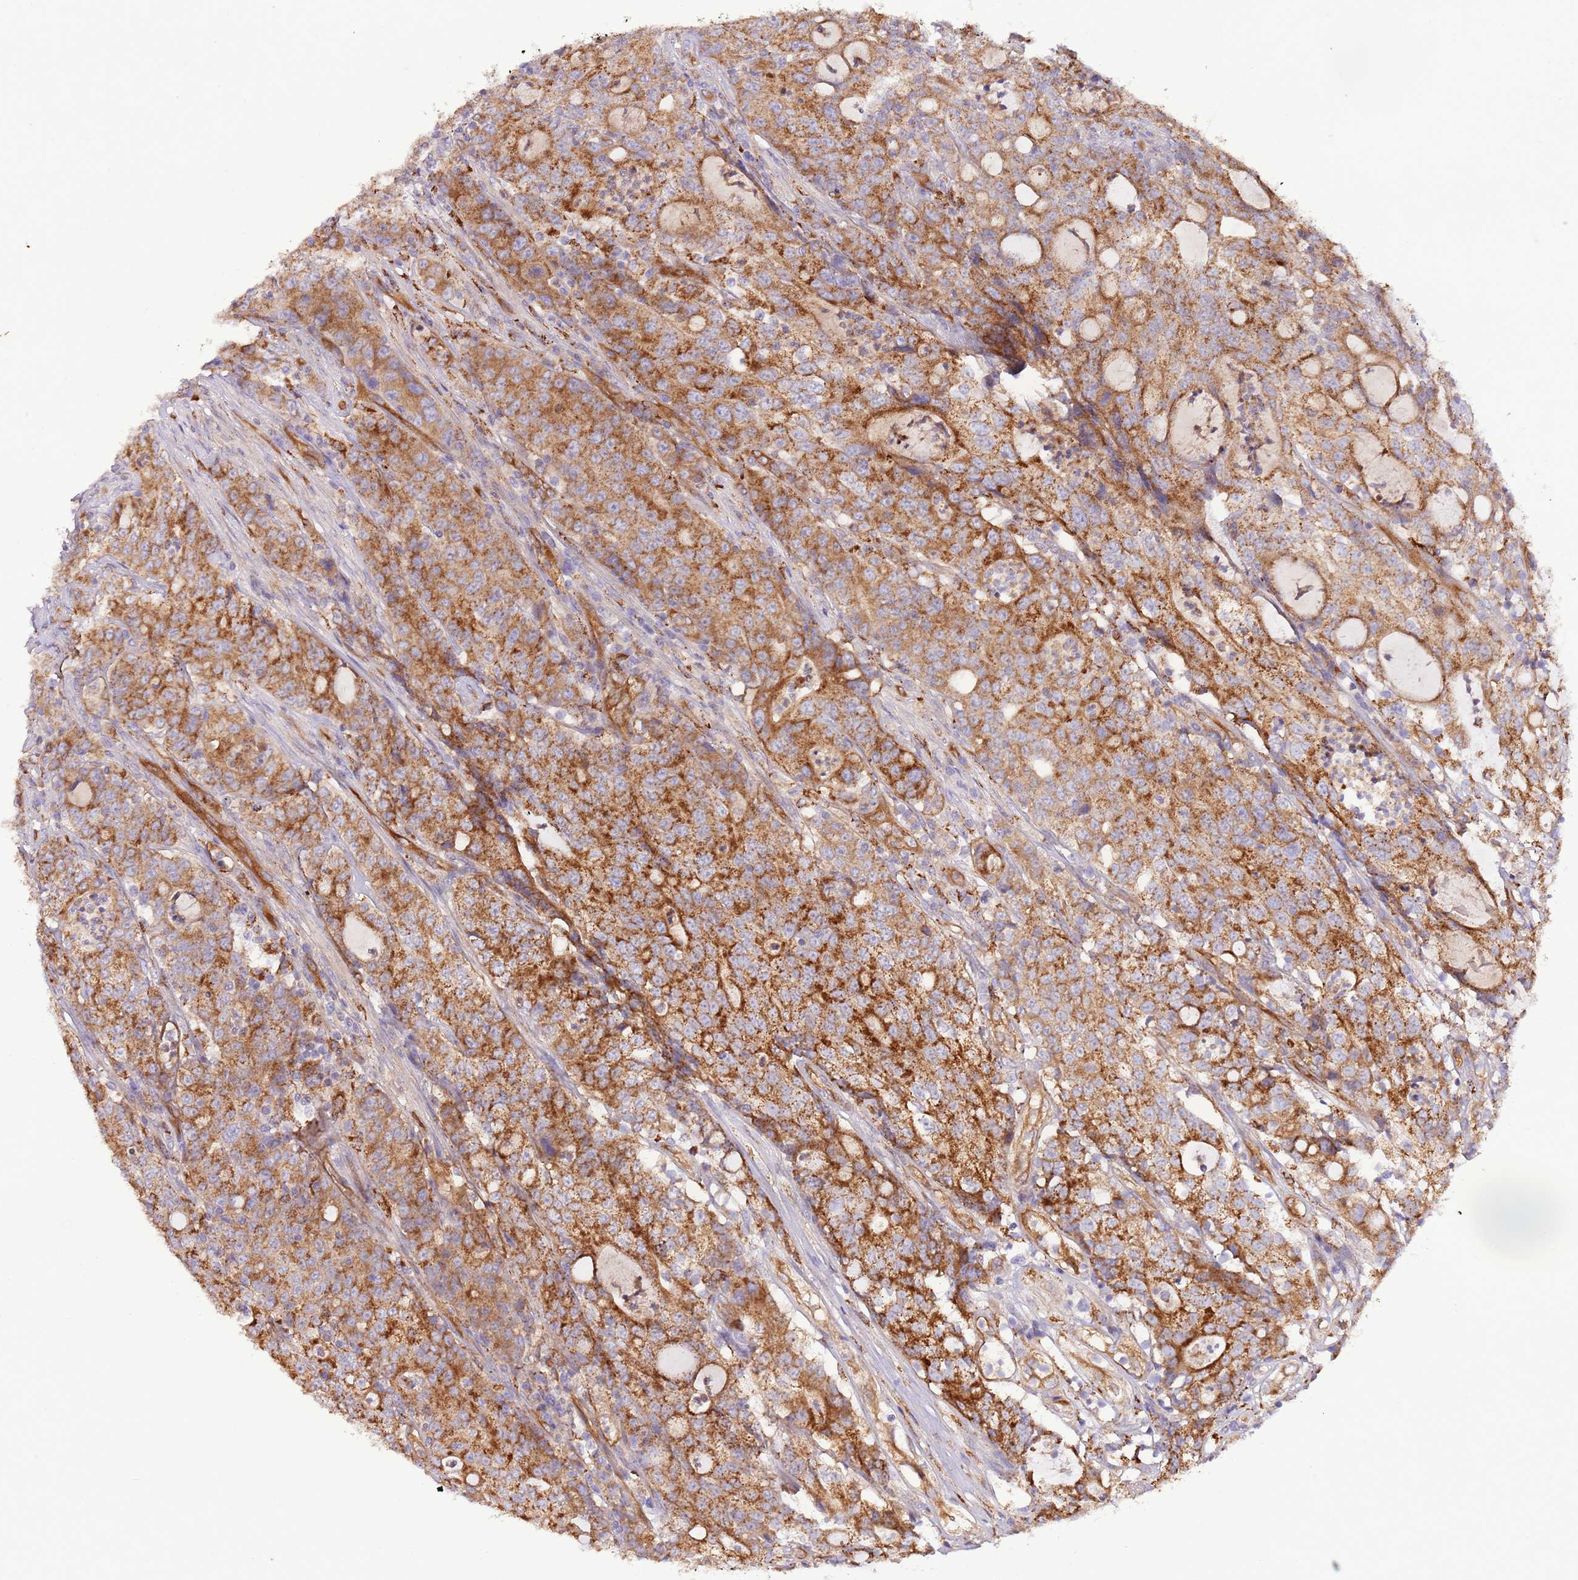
{"staining": {"intensity": "moderate", "quantity": ">75%", "location": "cytoplasmic/membranous"}, "tissue": "colorectal cancer", "cell_type": "Tumor cells", "image_type": "cancer", "snomed": [{"axis": "morphology", "description": "Adenocarcinoma, NOS"}, {"axis": "topography", "description": "Colon"}], "caption": "Approximately >75% of tumor cells in human colorectal cancer demonstrate moderate cytoplasmic/membranous protein expression as visualized by brown immunohistochemical staining.", "gene": "DOCK6", "patient": {"sex": "male", "age": 83}}